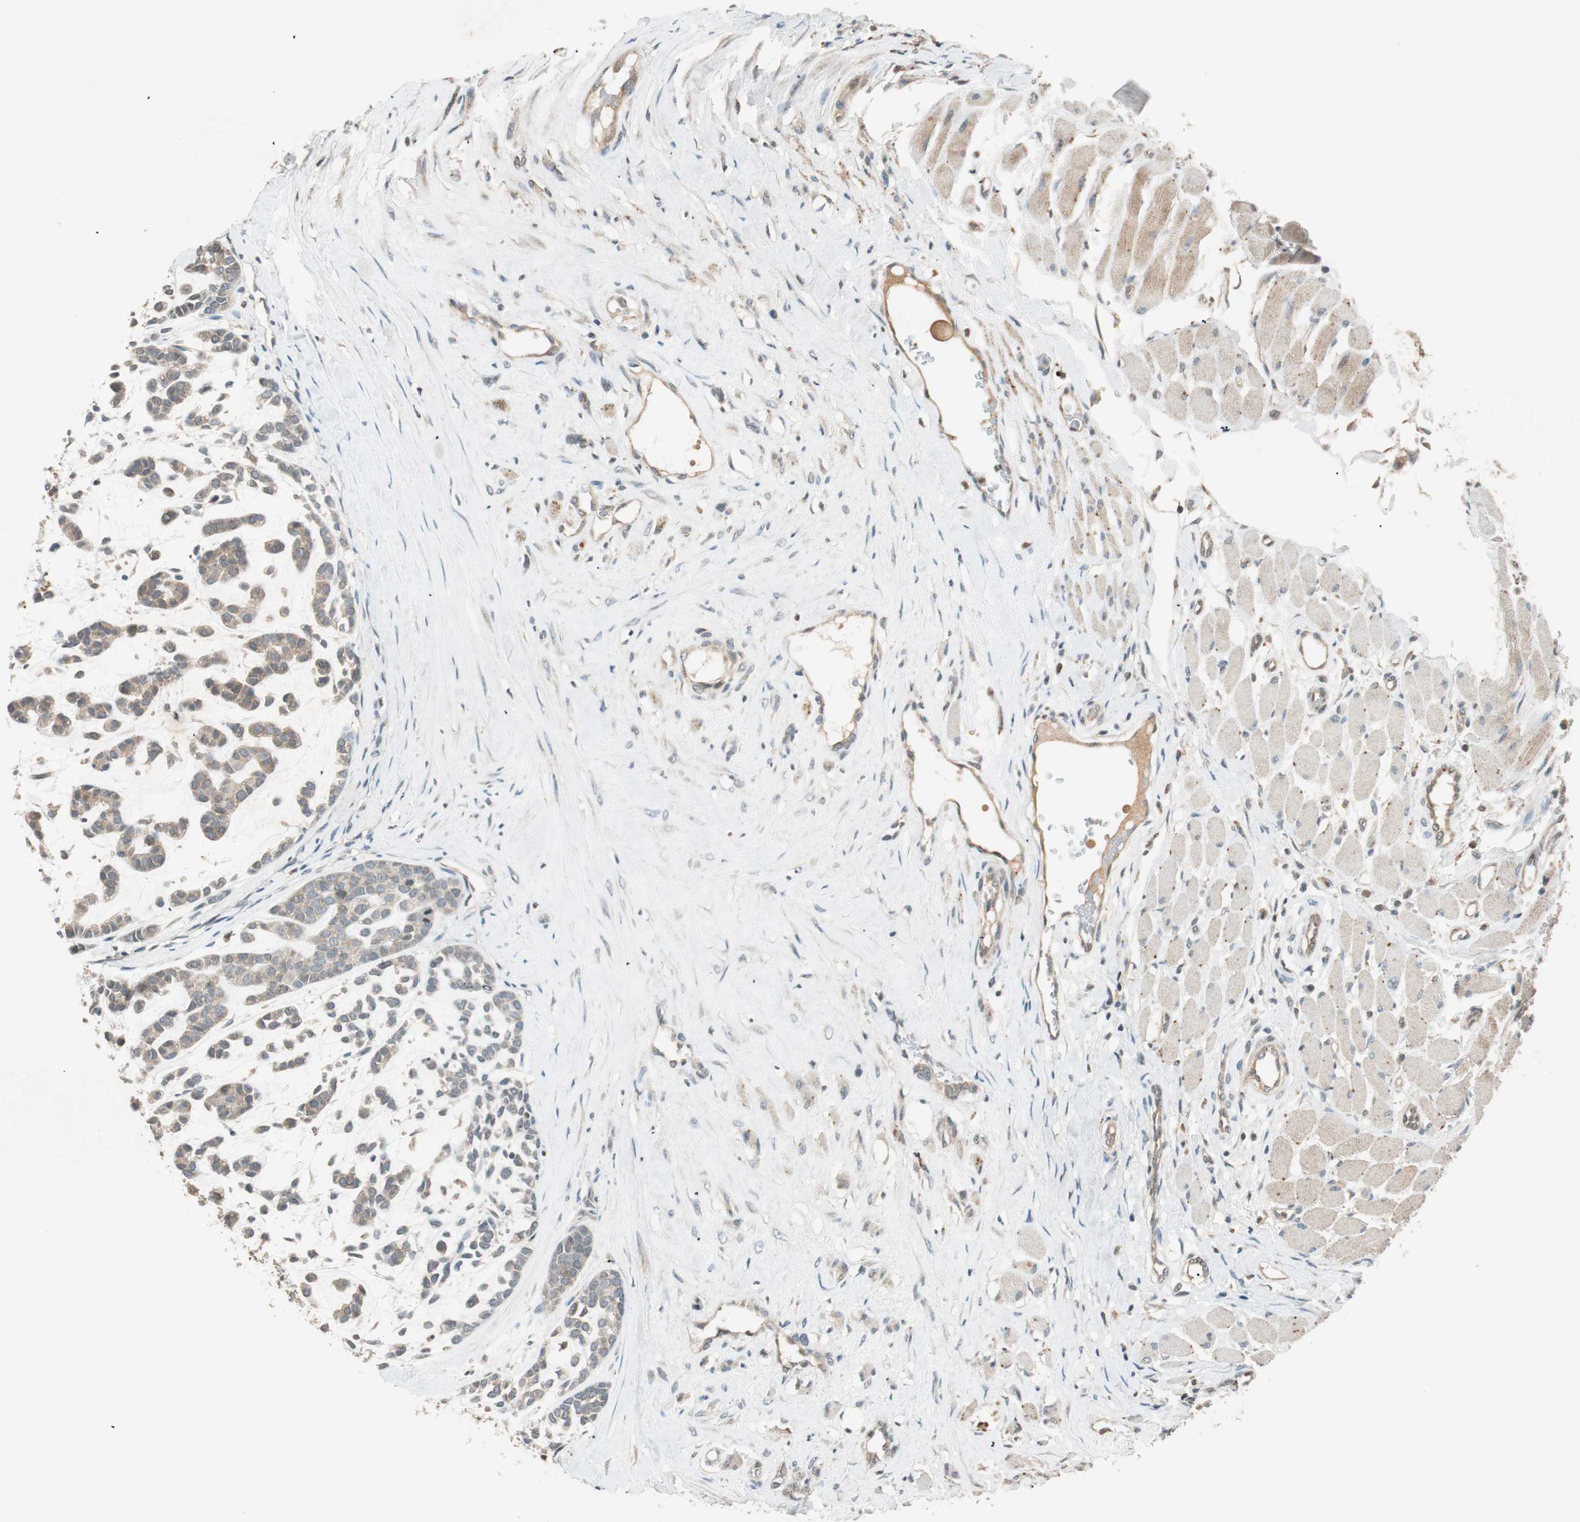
{"staining": {"intensity": "weak", "quantity": "25%-75%", "location": "cytoplasmic/membranous"}, "tissue": "head and neck cancer", "cell_type": "Tumor cells", "image_type": "cancer", "snomed": [{"axis": "morphology", "description": "Adenocarcinoma, NOS"}, {"axis": "morphology", "description": "Adenoma, NOS"}, {"axis": "topography", "description": "Head-Neck"}], "caption": "Immunohistochemical staining of human head and neck cancer (adenoma) exhibits low levels of weak cytoplasmic/membranous positivity in approximately 25%-75% of tumor cells.", "gene": "GLB1", "patient": {"sex": "female", "age": 55}}